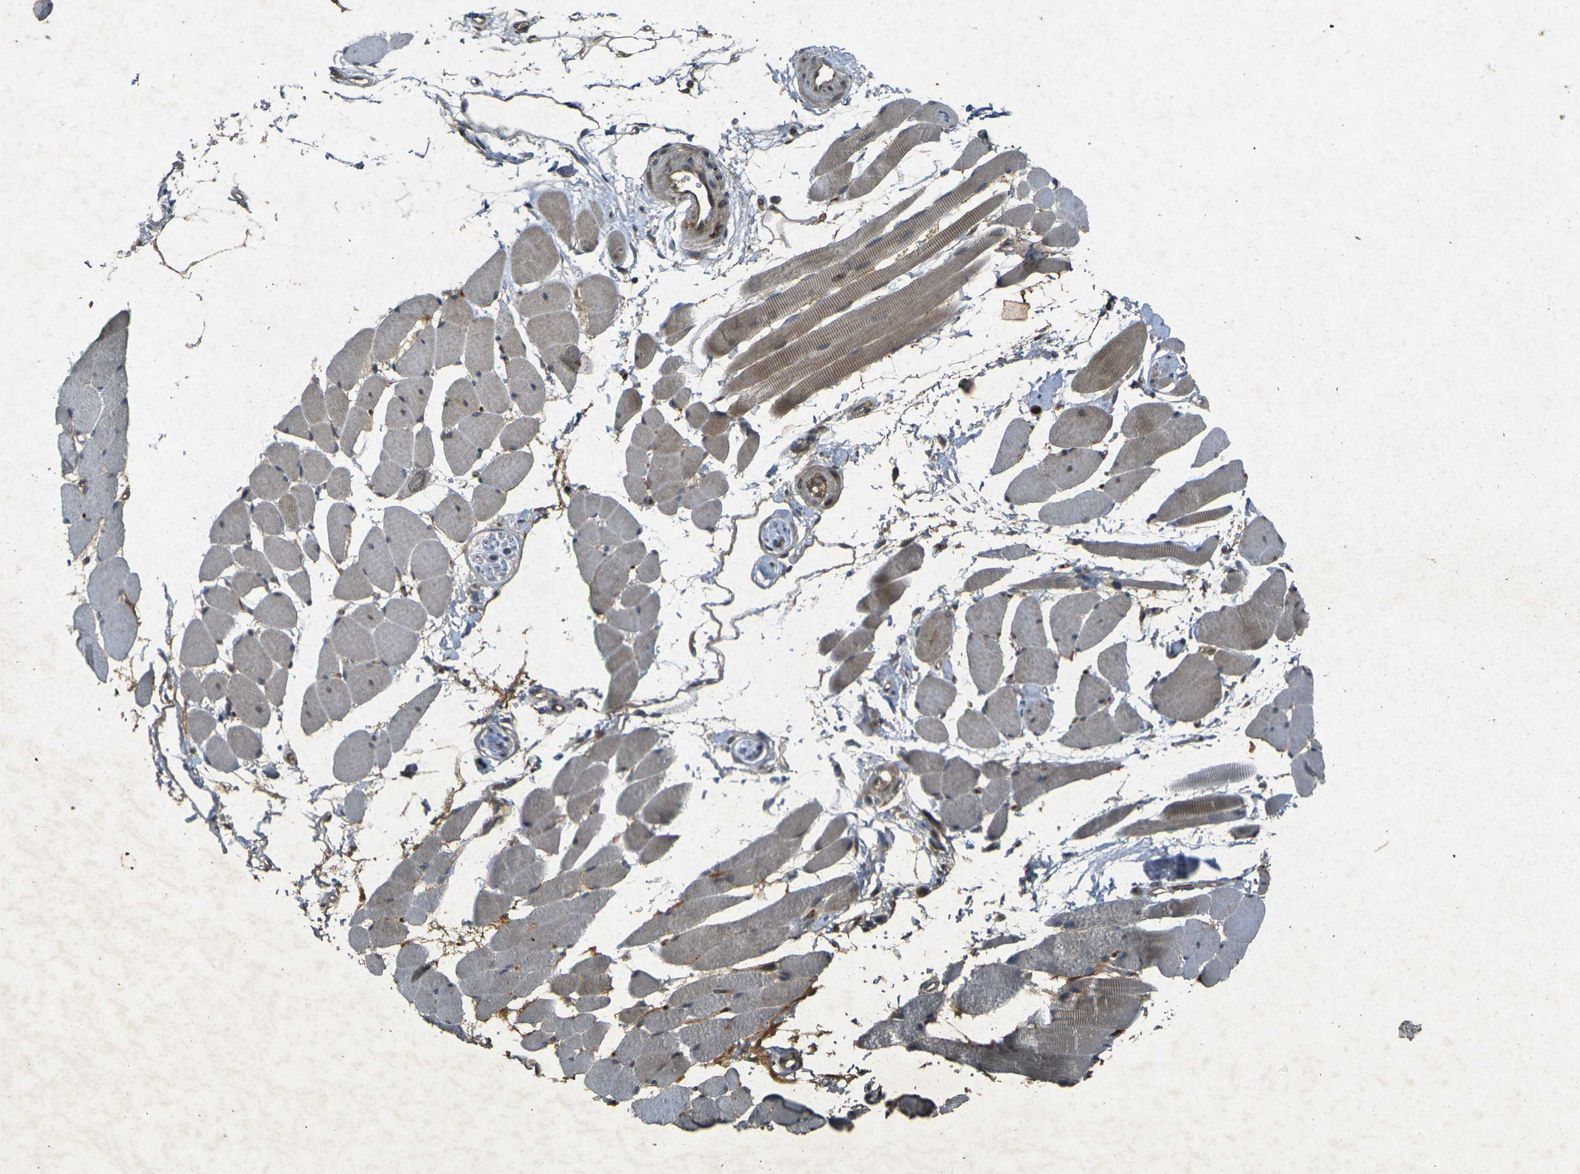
{"staining": {"intensity": "moderate", "quantity": "25%-75%", "location": "cytoplasmic/membranous"}, "tissue": "skeletal muscle", "cell_type": "Myocytes", "image_type": "normal", "snomed": [{"axis": "morphology", "description": "Normal tissue, NOS"}, {"axis": "topography", "description": "Skeletal muscle"}, {"axis": "topography", "description": "Peripheral nerve tissue"}], "caption": "Immunohistochemical staining of normal human skeletal muscle reveals moderate cytoplasmic/membranous protein positivity in approximately 25%-75% of myocytes. (Brightfield microscopy of DAB IHC at high magnification).", "gene": "RGMA", "patient": {"sex": "female", "age": 84}}